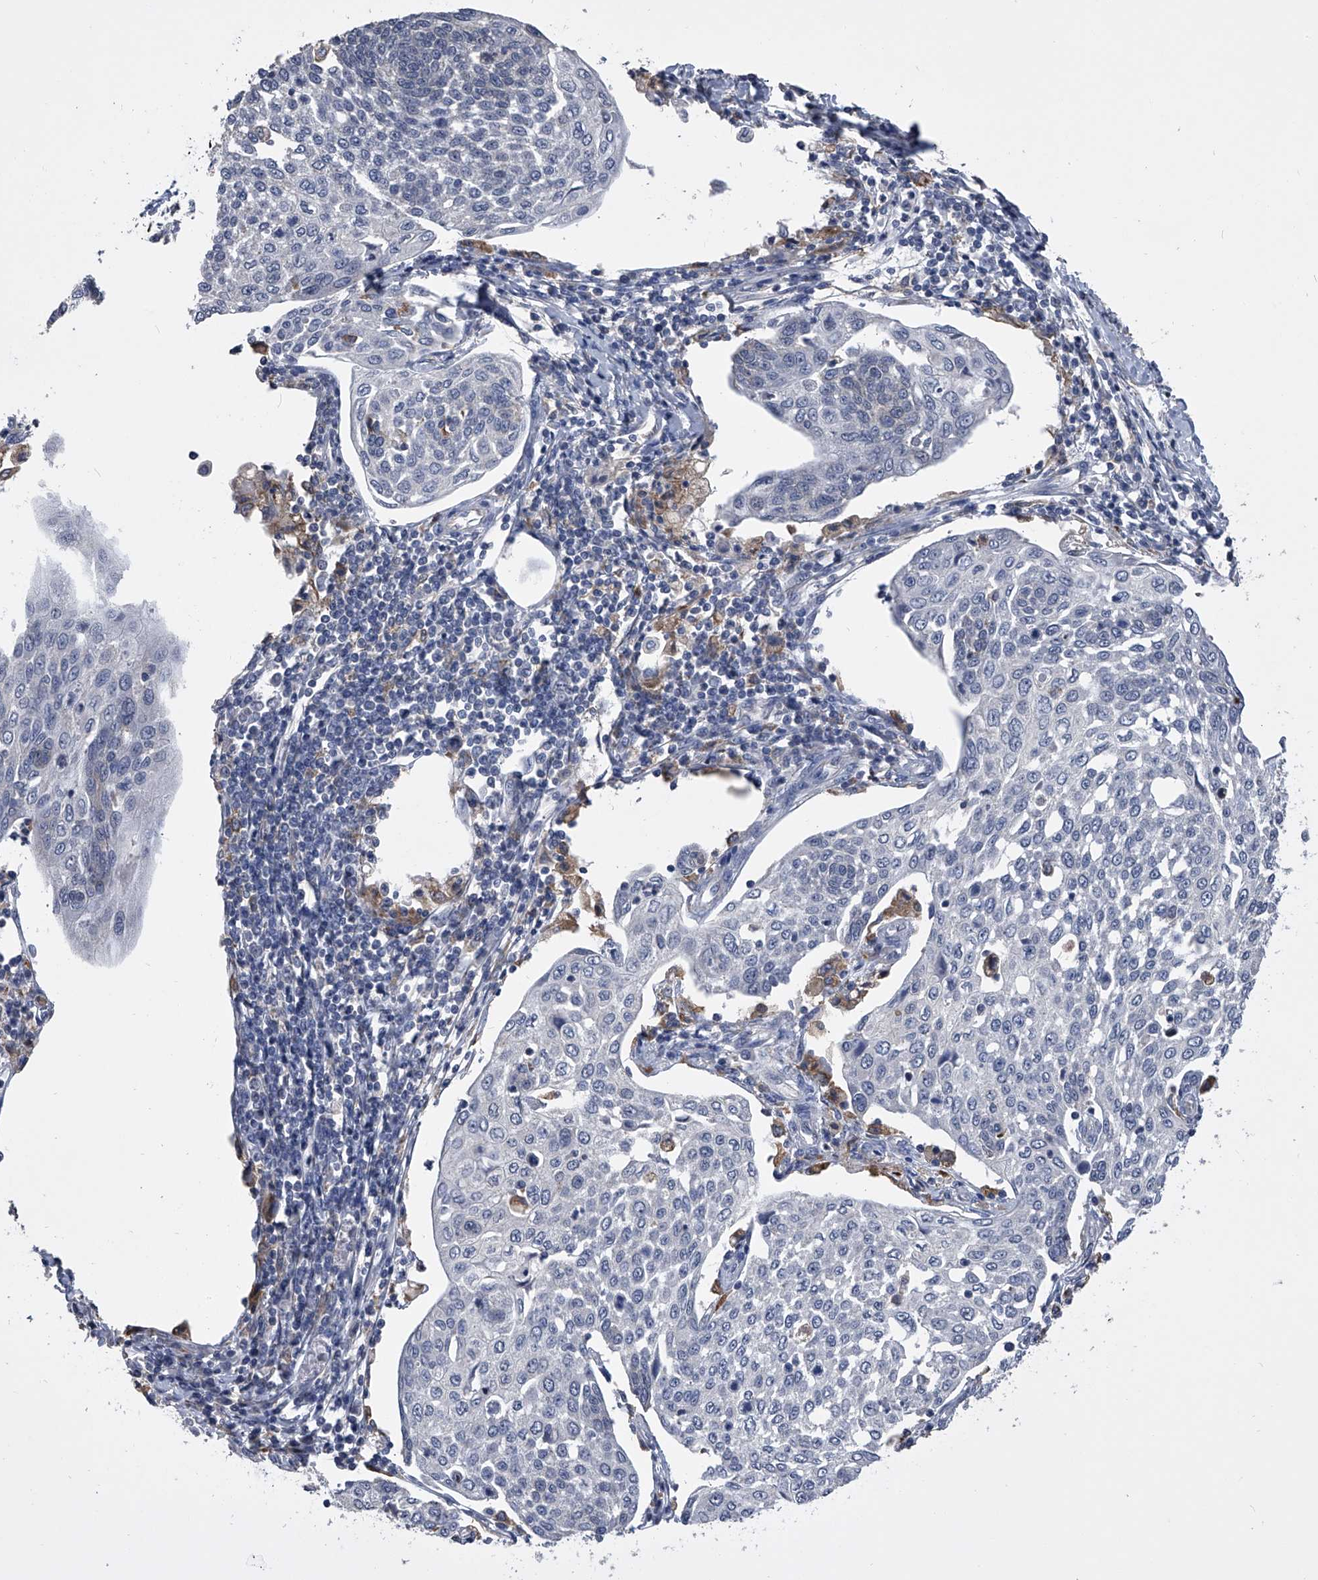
{"staining": {"intensity": "negative", "quantity": "none", "location": "none"}, "tissue": "cervical cancer", "cell_type": "Tumor cells", "image_type": "cancer", "snomed": [{"axis": "morphology", "description": "Squamous cell carcinoma, NOS"}, {"axis": "topography", "description": "Cervix"}], "caption": "Immunohistochemistry micrograph of human cervical cancer stained for a protein (brown), which exhibits no expression in tumor cells.", "gene": "MAP4K3", "patient": {"sex": "female", "age": 34}}